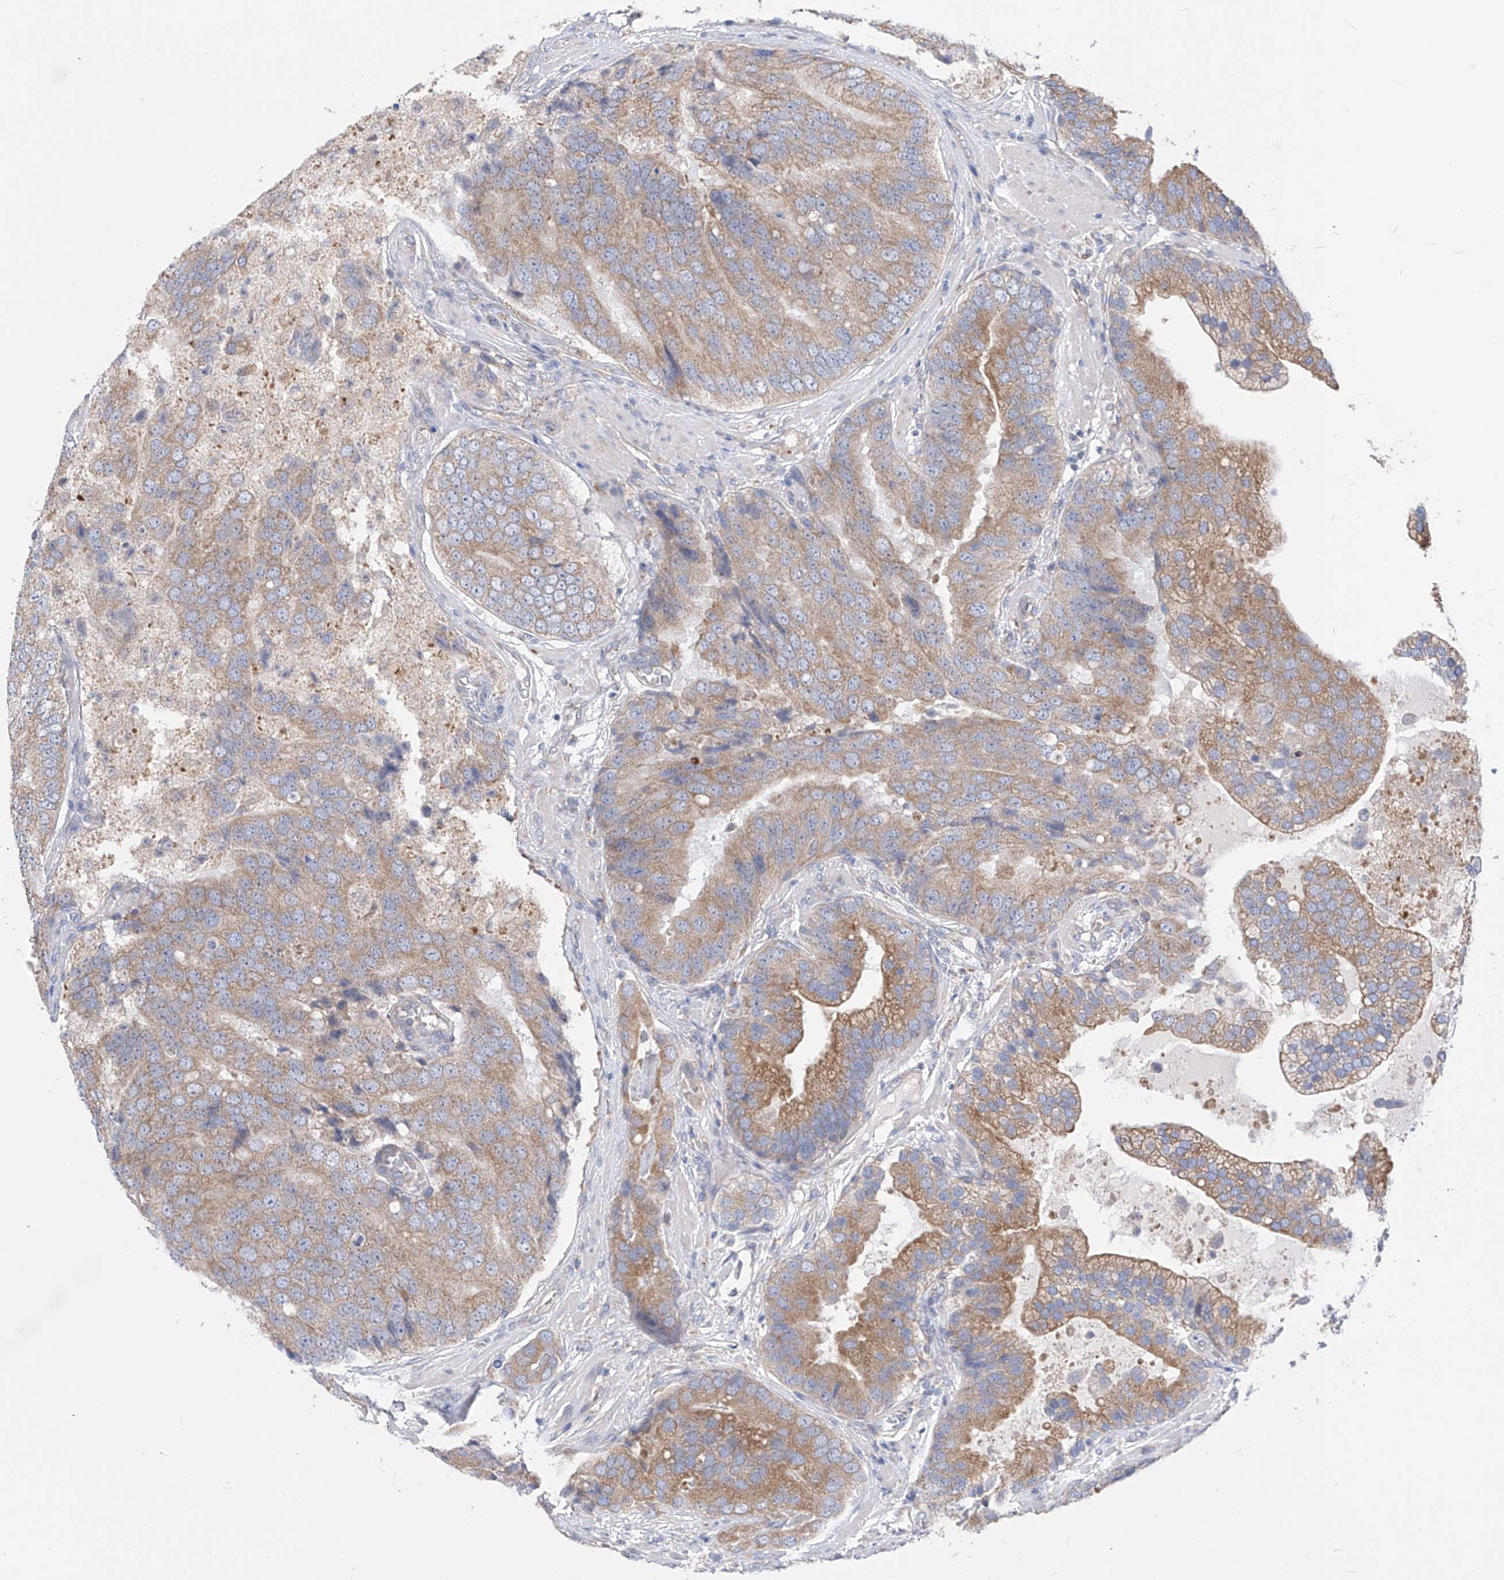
{"staining": {"intensity": "moderate", "quantity": ">75%", "location": "cytoplasmic/membranous"}, "tissue": "prostate cancer", "cell_type": "Tumor cells", "image_type": "cancer", "snomed": [{"axis": "morphology", "description": "Adenocarcinoma, High grade"}, {"axis": "topography", "description": "Prostate"}], "caption": "Immunohistochemical staining of prostate cancer displays moderate cytoplasmic/membranous protein staining in approximately >75% of tumor cells.", "gene": "UFL1", "patient": {"sex": "male", "age": 70}}